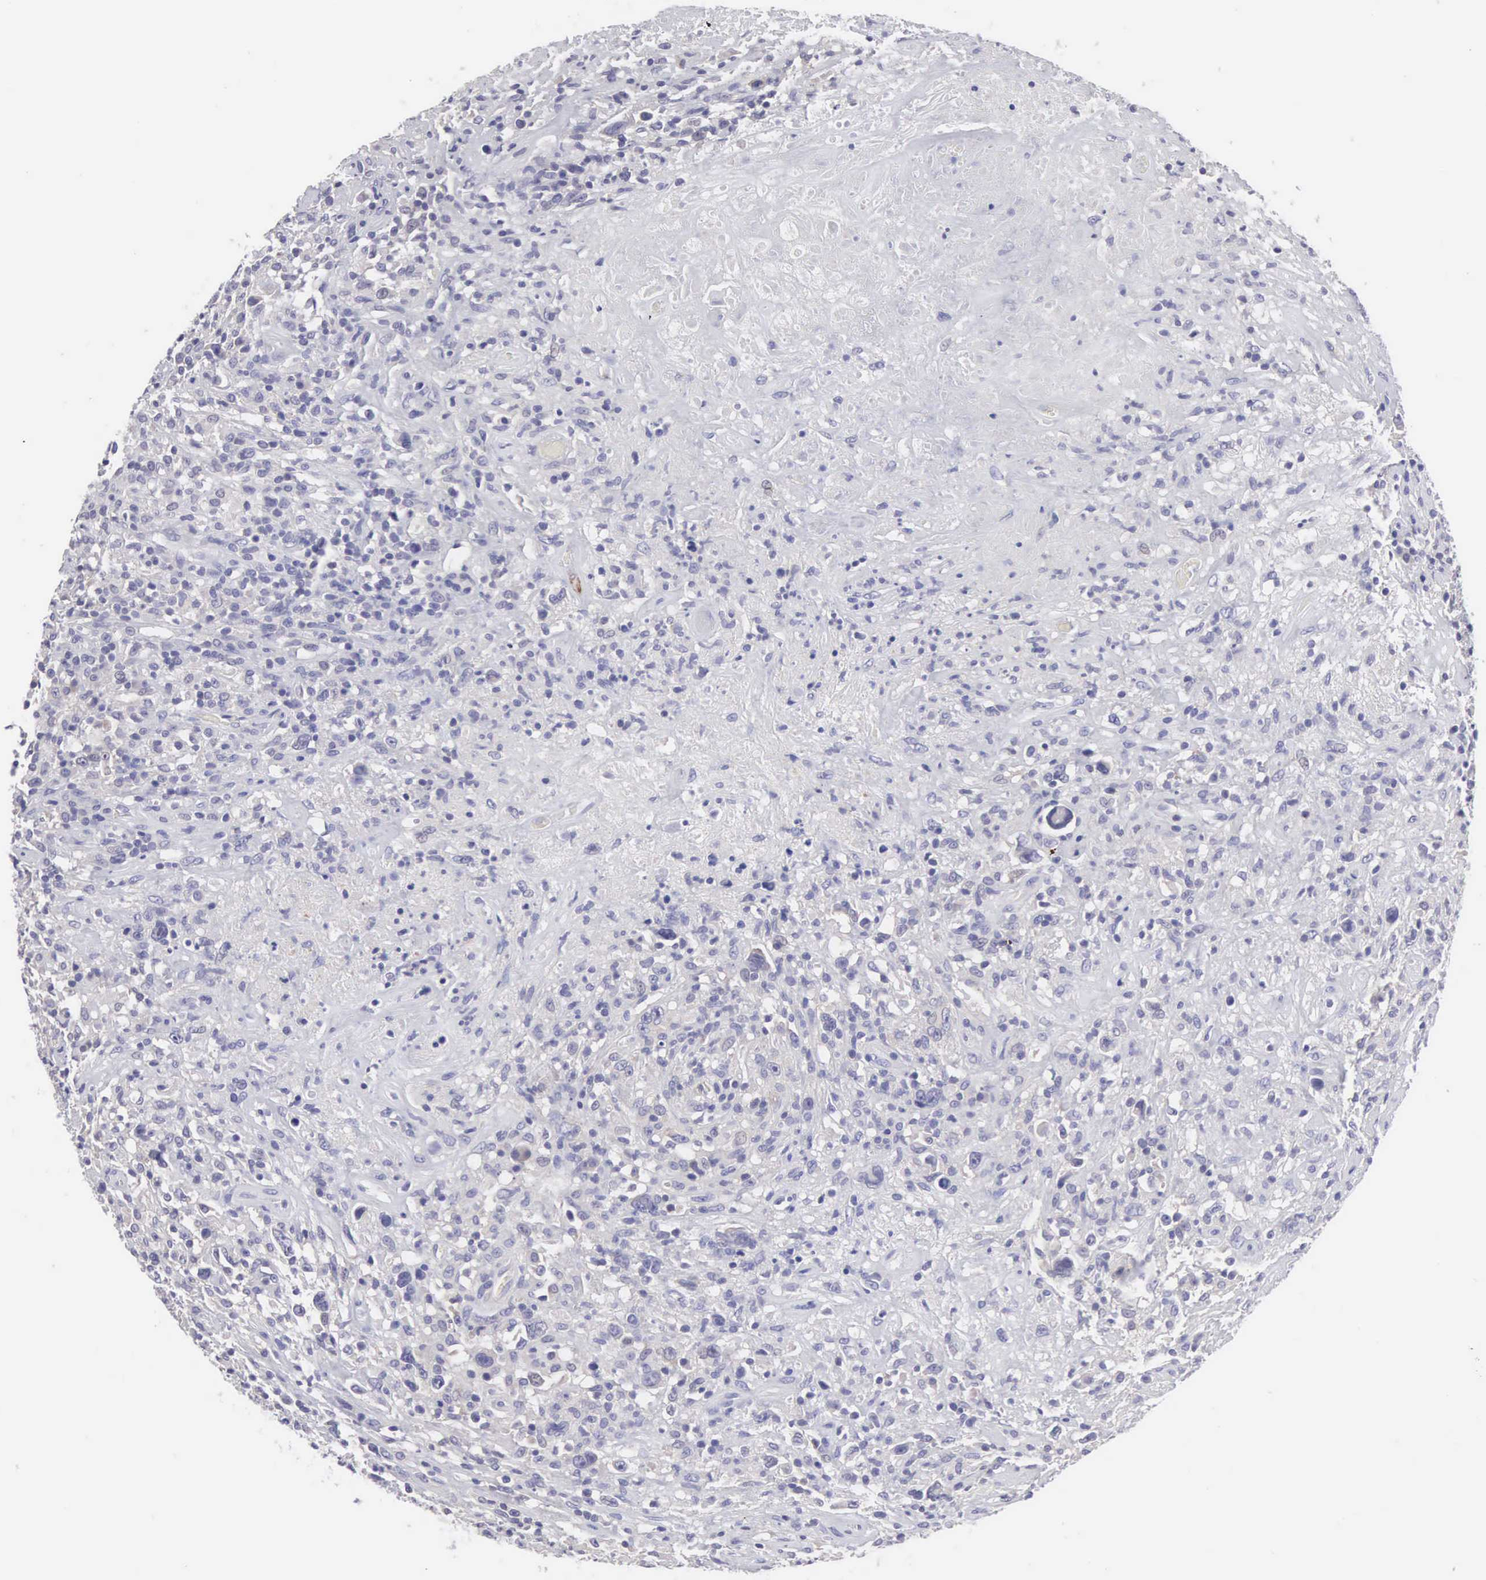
{"staining": {"intensity": "negative", "quantity": "none", "location": "none"}, "tissue": "lymphoma", "cell_type": "Tumor cells", "image_type": "cancer", "snomed": [{"axis": "morphology", "description": "Hodgkin's disease, NOS"}, {"axis": "topography", "description": "Lymph node"}], "caption": "There is no significant positivity in tumor cells of Hodgkin's disease.", "gene": "SLITRK4", "patient": {"sex": "male", "age": 46}}